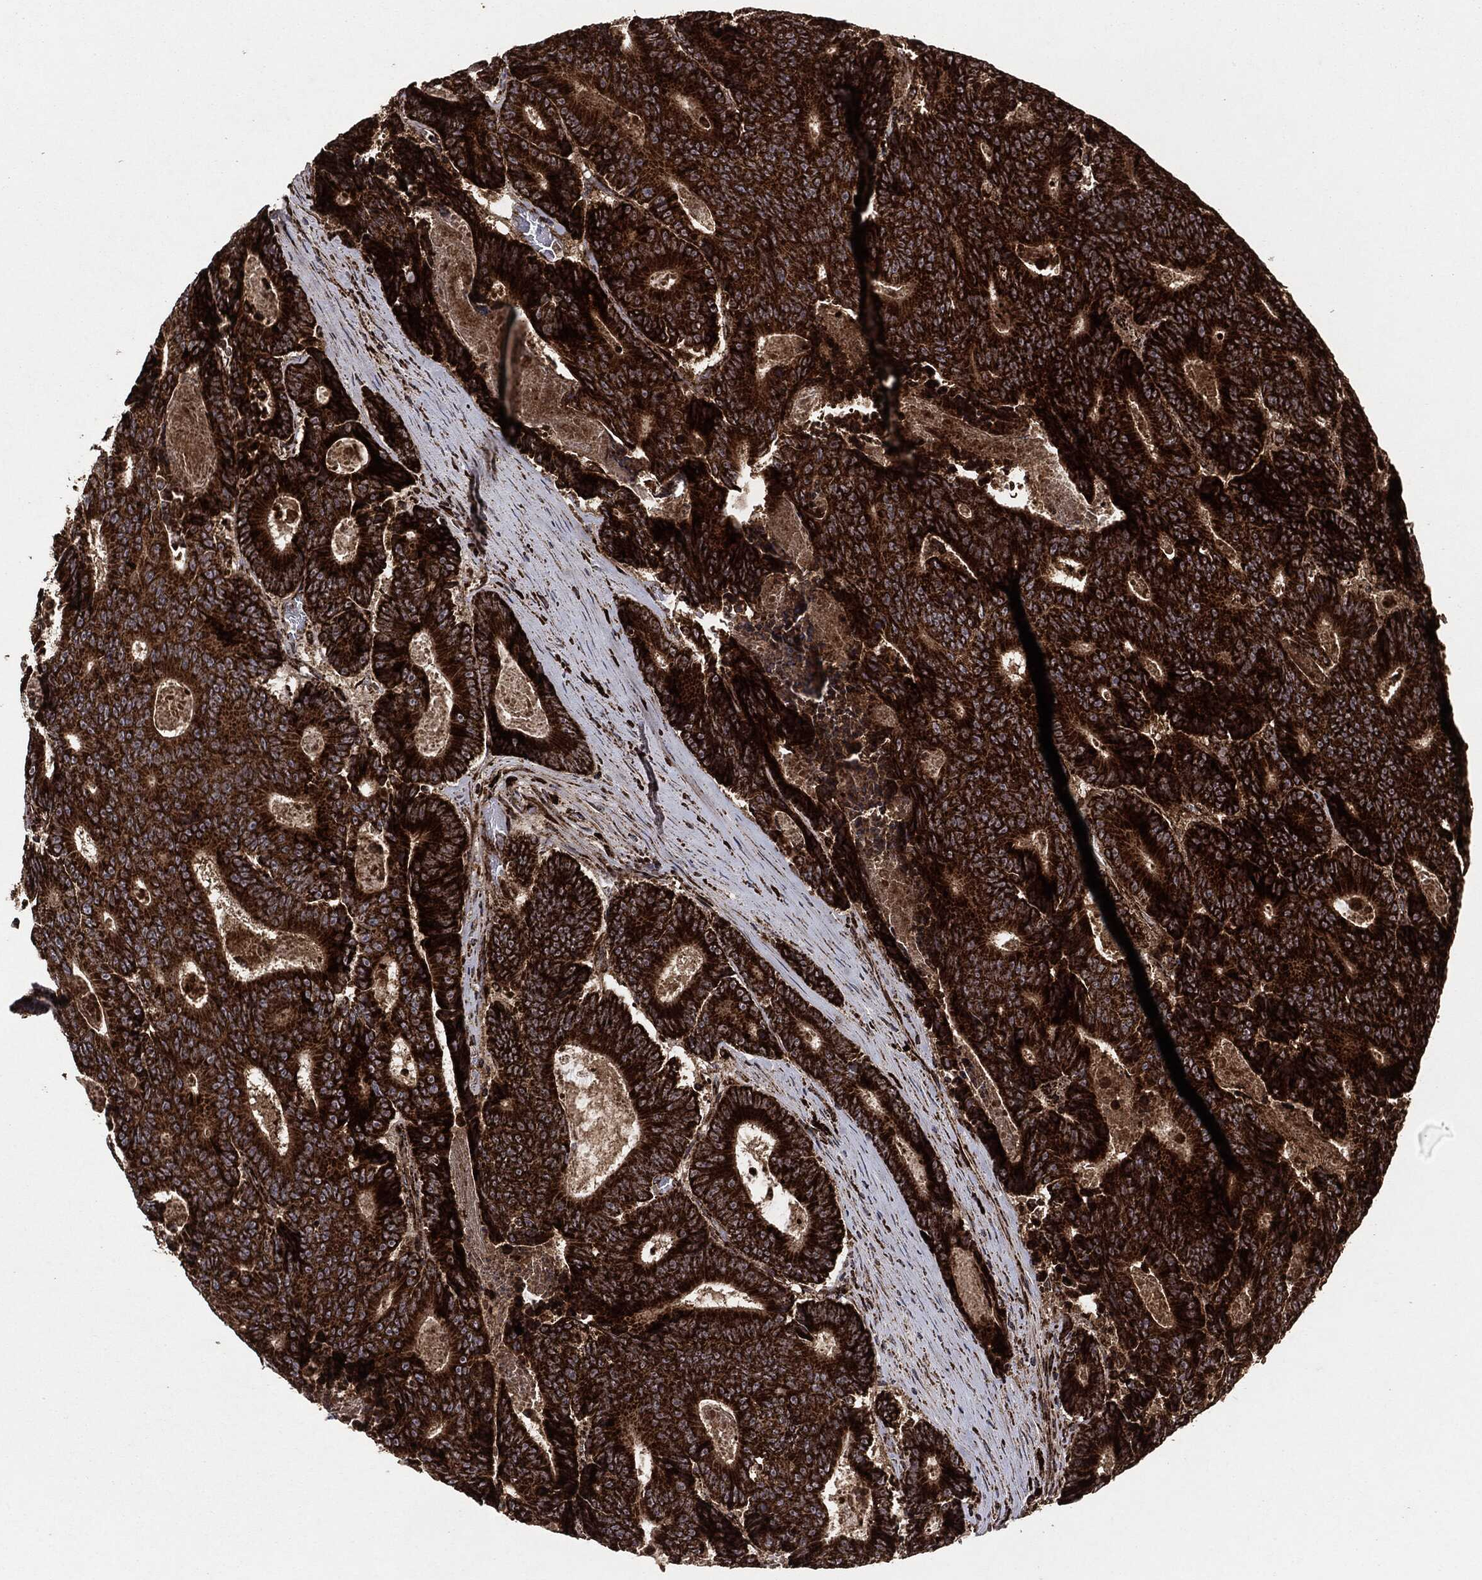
{"staining": {"intensity": "strong", "quantity": ">75%", "location": "cytoplasmic/membranous"}, "tissue": "colorectal cancer", "cell_type": "Tumor cells", "image_type": "cancer", "snomed": [{"axis": "morphology", "description": "Adenocarcinoma, NOS"}, {"axis": "topography", "description": "Colon"}], "caption": "DAB (3,3'-diaminobenzidine) immunohistochemical staining of human colorectal cancer (adenocarcinoma) displays strong cytoplasmic/membranous protein expression in about >75% of tumor cells. (DAB IHC with brightfield microscopy, high magnification).", "gene": "MAP2K1", "patient": {"sex": "male", "age": 83}}